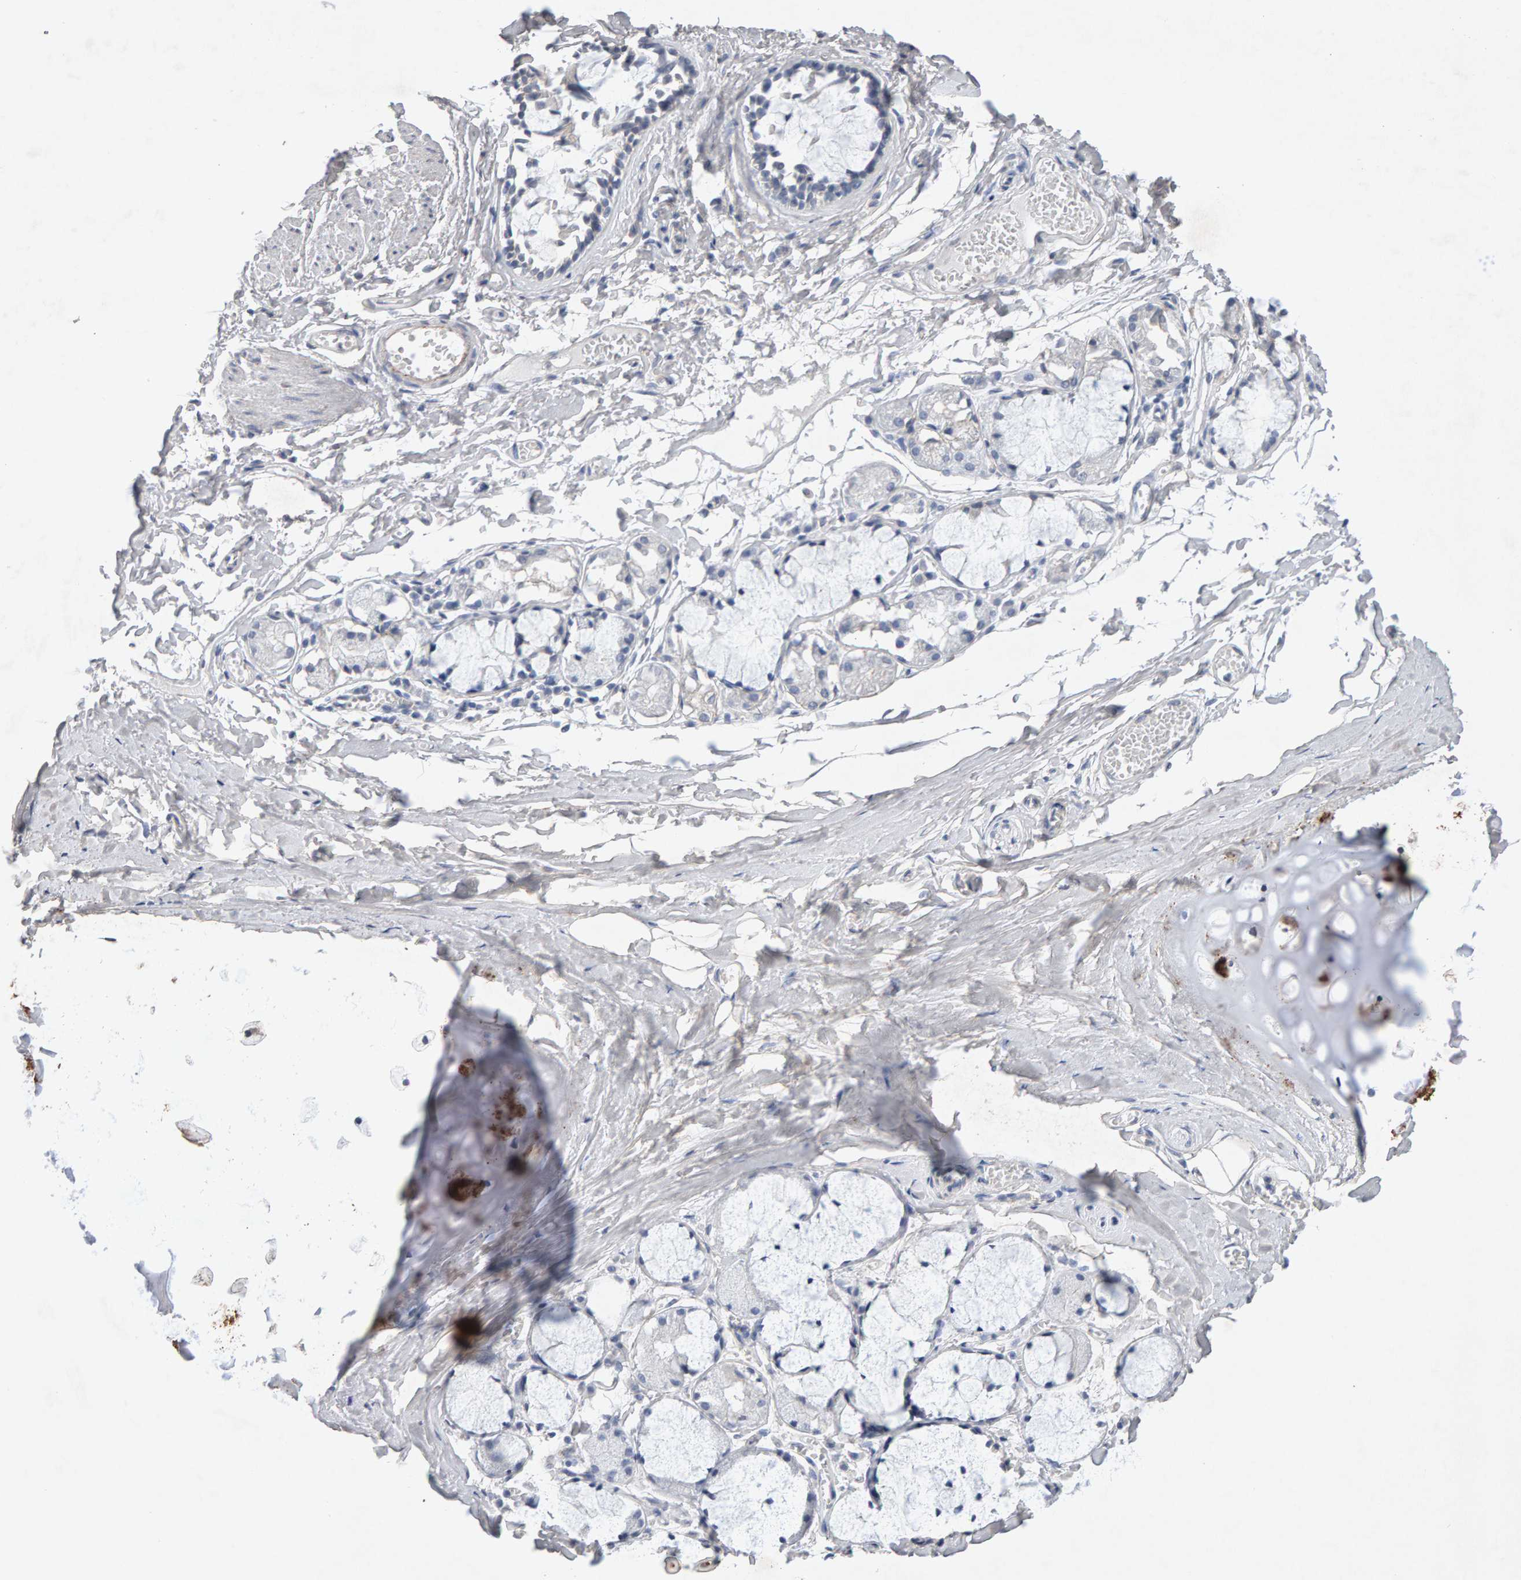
{"staining": {"intensity": "moderate", "quantity": "<25%", "location": "cytoplasmic/membranous"}, "tissue": "bronchus", "cell_type": "Respiratory epithelial cells", "image_type": "normal", "snomed": [{"axis": "morphology", "description": "Normal tissue, NOS"}, {"axis": "morphology", "description": "Inflammation, NOS"}, {"axis": "topography", "description": "Cartilage tissue"}, {"axis": "topography", "description": "Lung"}], "caption": "Immunohistochemical staining of unremarkable human bronchus reveals <25% levels of moderate cytoplasmic/membranous protein expression in approximately <25% of respiratory epithelial cells.", "gene": "PTPRM", "patient": {"sex": "male", "age": 71}}